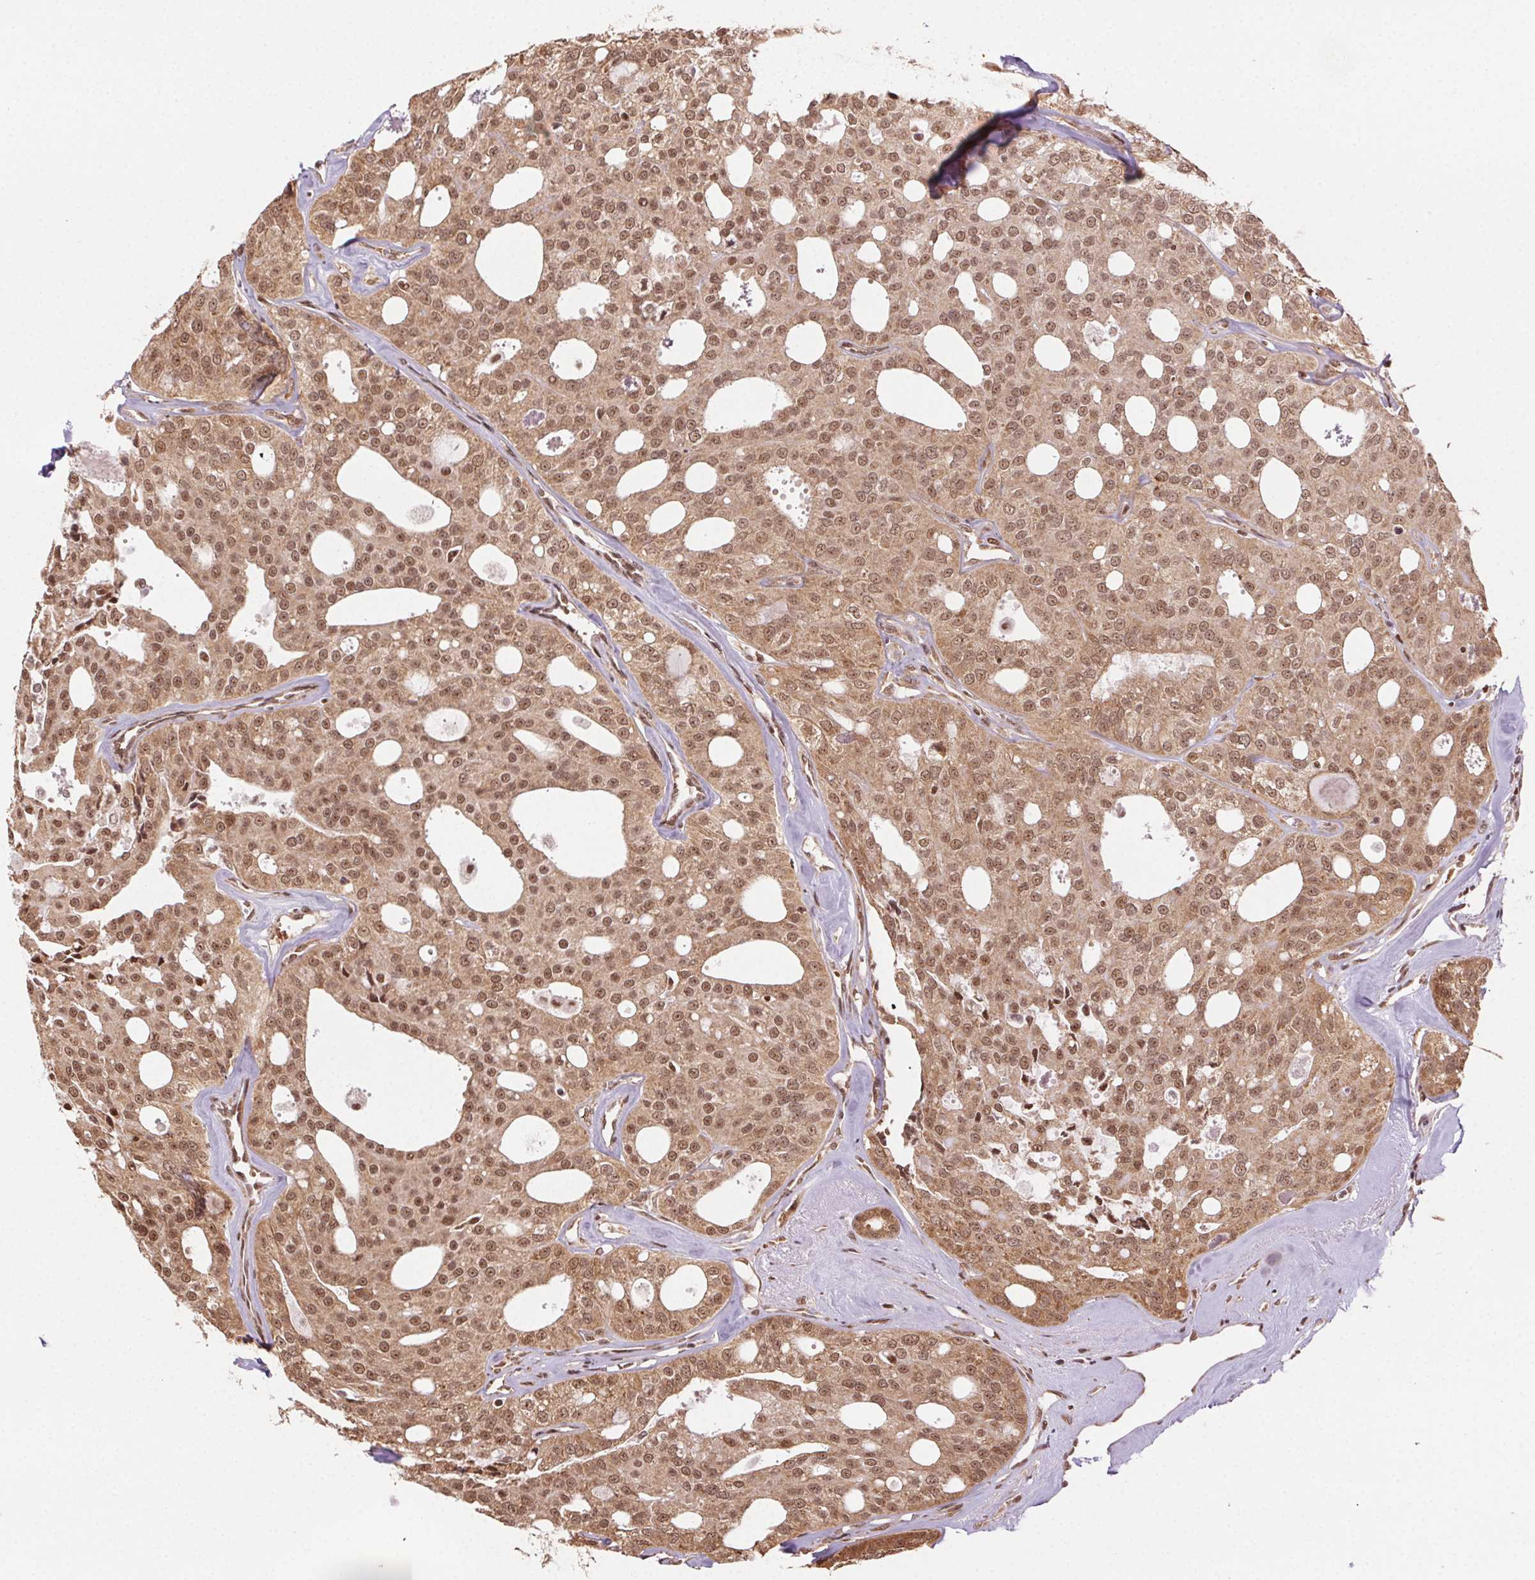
{"staining": {"intensity": "moderate", "quantity": ">75%", "location": "nuclear"}, "tissue": "thyroid cancer", "cell_type": "Tumor cells", "image_type": "cancer", "snomed": [{"axis": "morphology", "description": "Follicular adenoma carcinoma, NOS"}, {"axis": "topography", "description": "Thyroid gland"}], "caption": "This photomicrograph demonstrates immunohistochemistry (IHC) staining of human thyroid cancer (follicular adenoma carcinoma), with medium moderate nuclear positivity in about >75% of tumor cells.", "gene": "TREML4", "patient": {"sex": "male", "age": 75}}